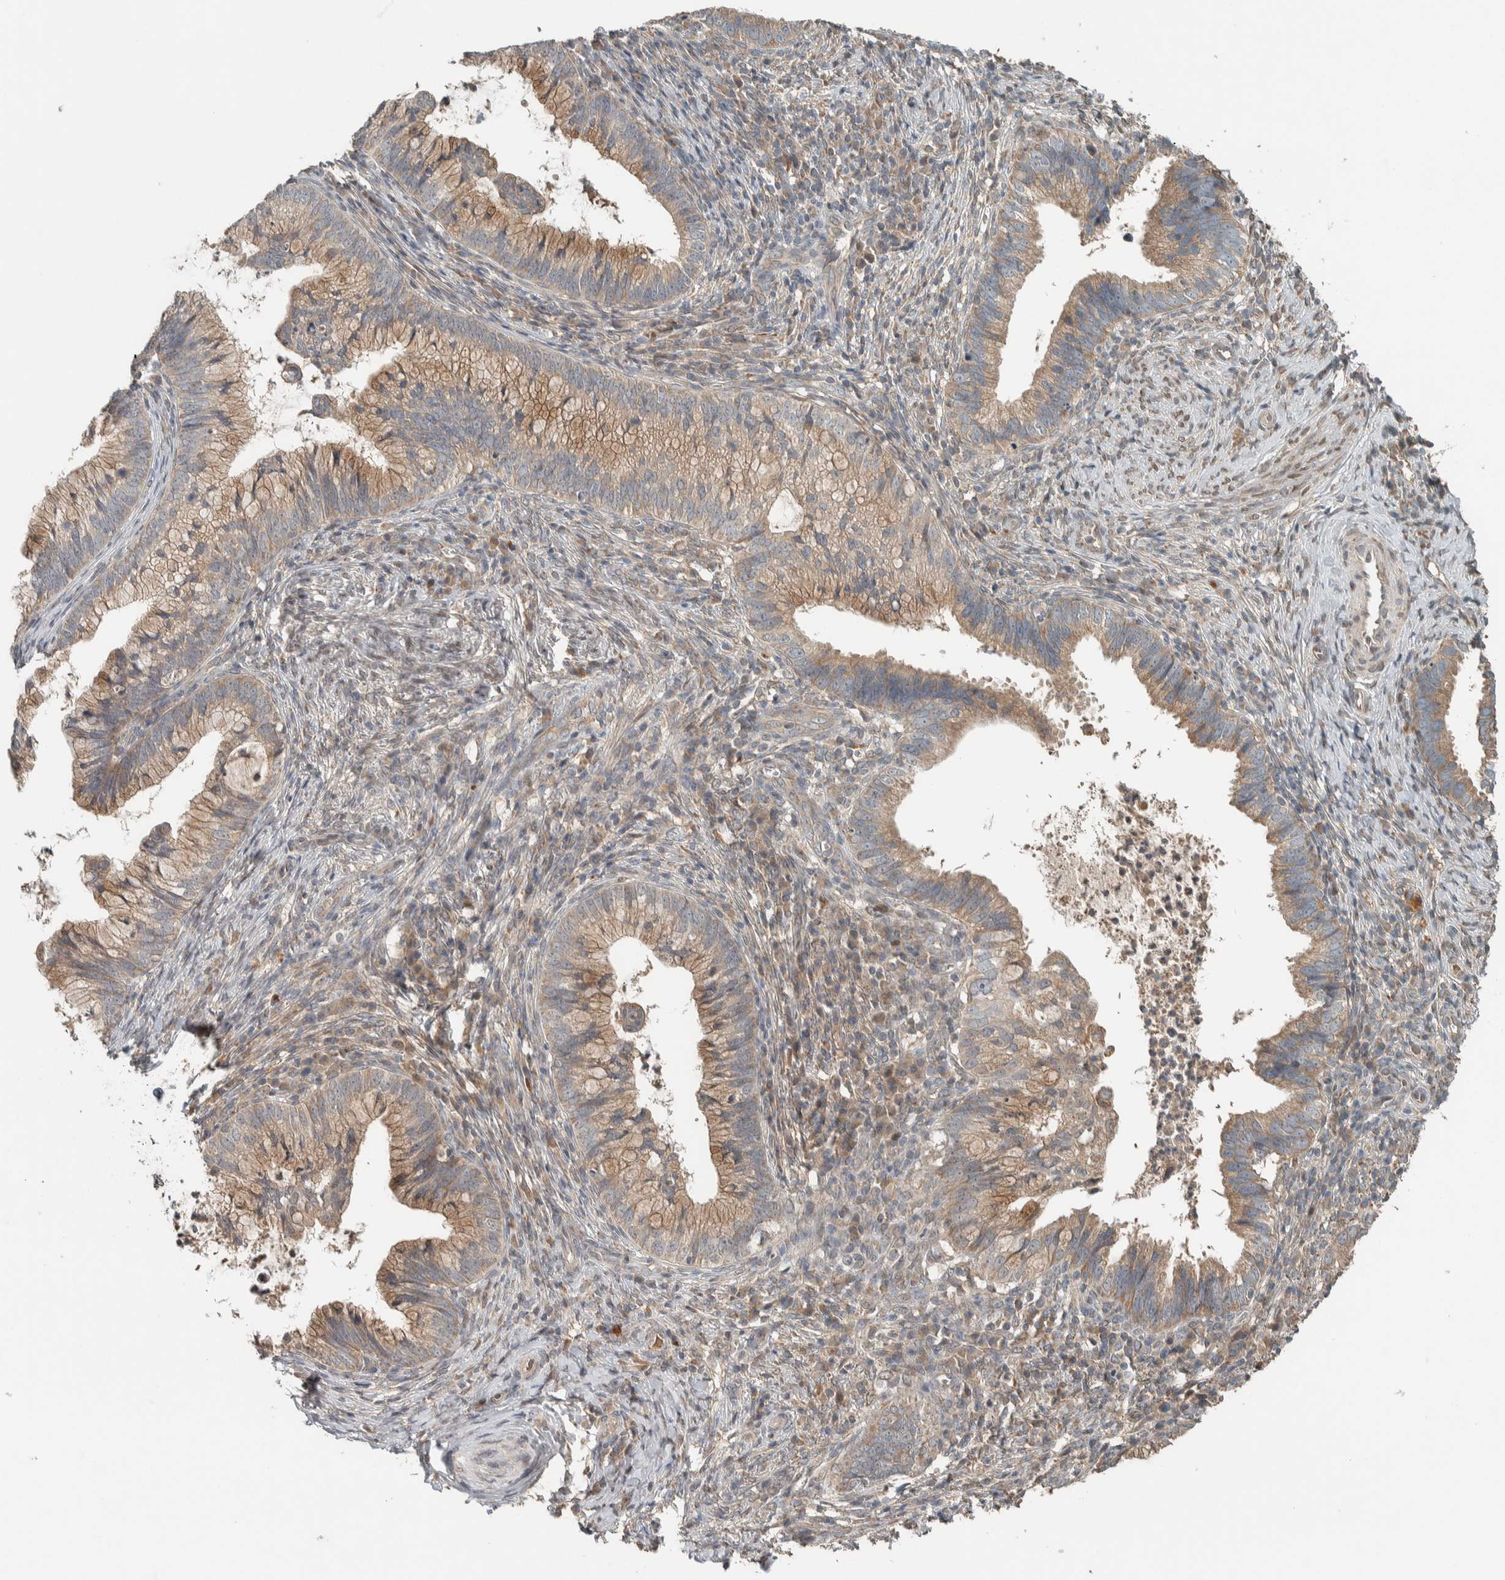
{"staining": {"intensity": "moderate", "quantity": ">75%", "location": "cytoplasmic/membranous"}, "tissue": "cervical cancer", "cell_type": "Tumor cells", "image_type": "cancer", "snomed": [{"axis": "morphology", "description": "Adenocarcinoma, NOS"}, {"axis": "topography", "description": "Cervix"}], "caption": "Immunohistochemistry image of neoplastic tissue: cervical cancer (adenocarcinoma) stained using IHC shows medium levels of moderate protein expression localized specifically in the cytoplasmic/membranous of tumor cells, appearing as a cytoplasmic/membranous brown color.", "gene": "NBR1", "patient": {"sex": "female", "age": 36}}